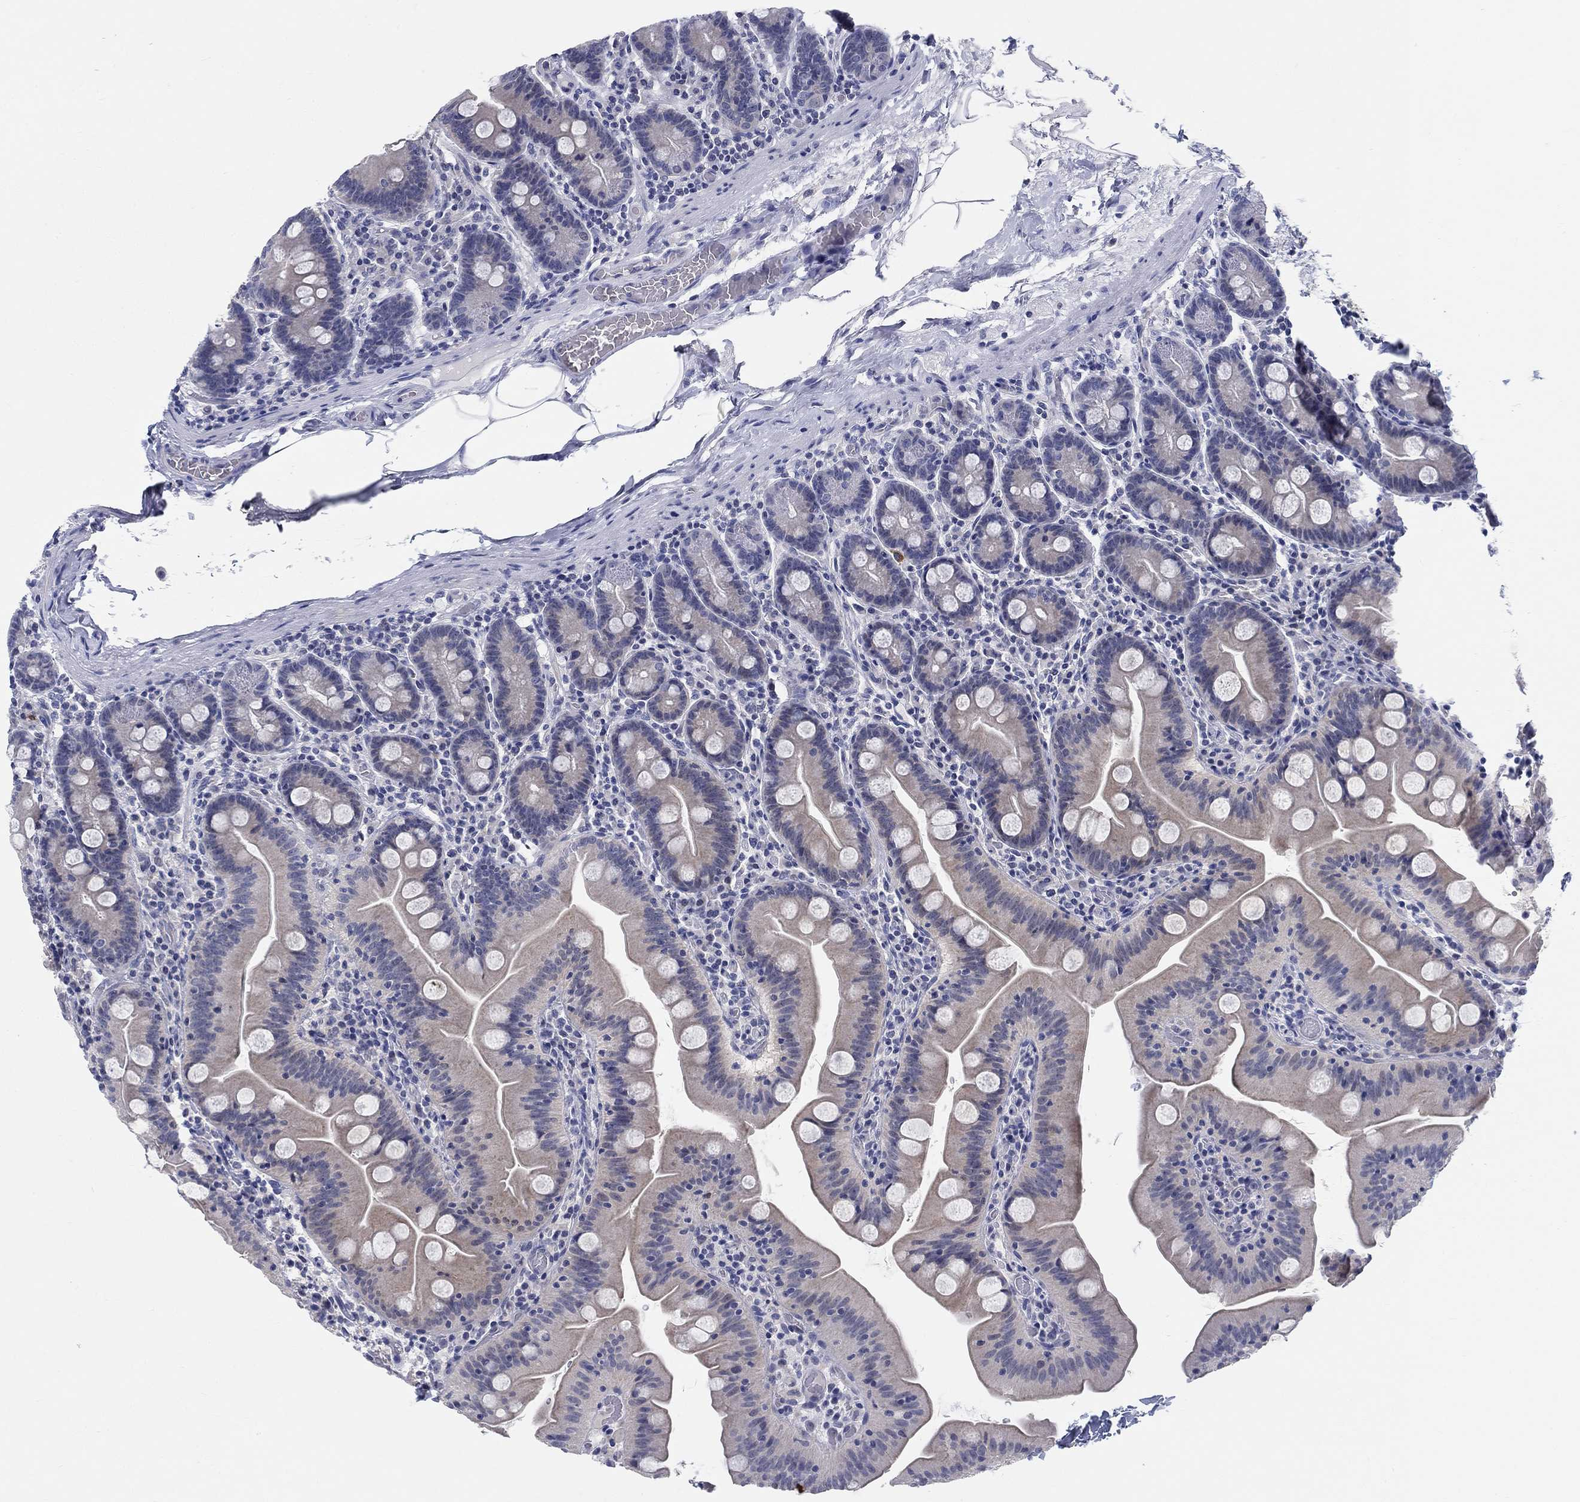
{"staining": {"intensity": "weak", "quantity": "25%-75%", "location": "cytoplasmic/membranous"}, "tissue": "small intestine", "cell_type": "Glandular cells", "image_type": "normal", "snomed": [{"axis": "morphology", "description": "Normal tissue, NOS"}, {"axis": "topography", "description": "Small intestine"}], "caption": "DAB immunohistochemical staining of normal human small intestine demonstrates weak cytoplasmic/membranous protein positivity in approximately 25%-75% of glandular cells.", "gene": "SMIM18", "patient": {"sex": "male", "age": 37}}